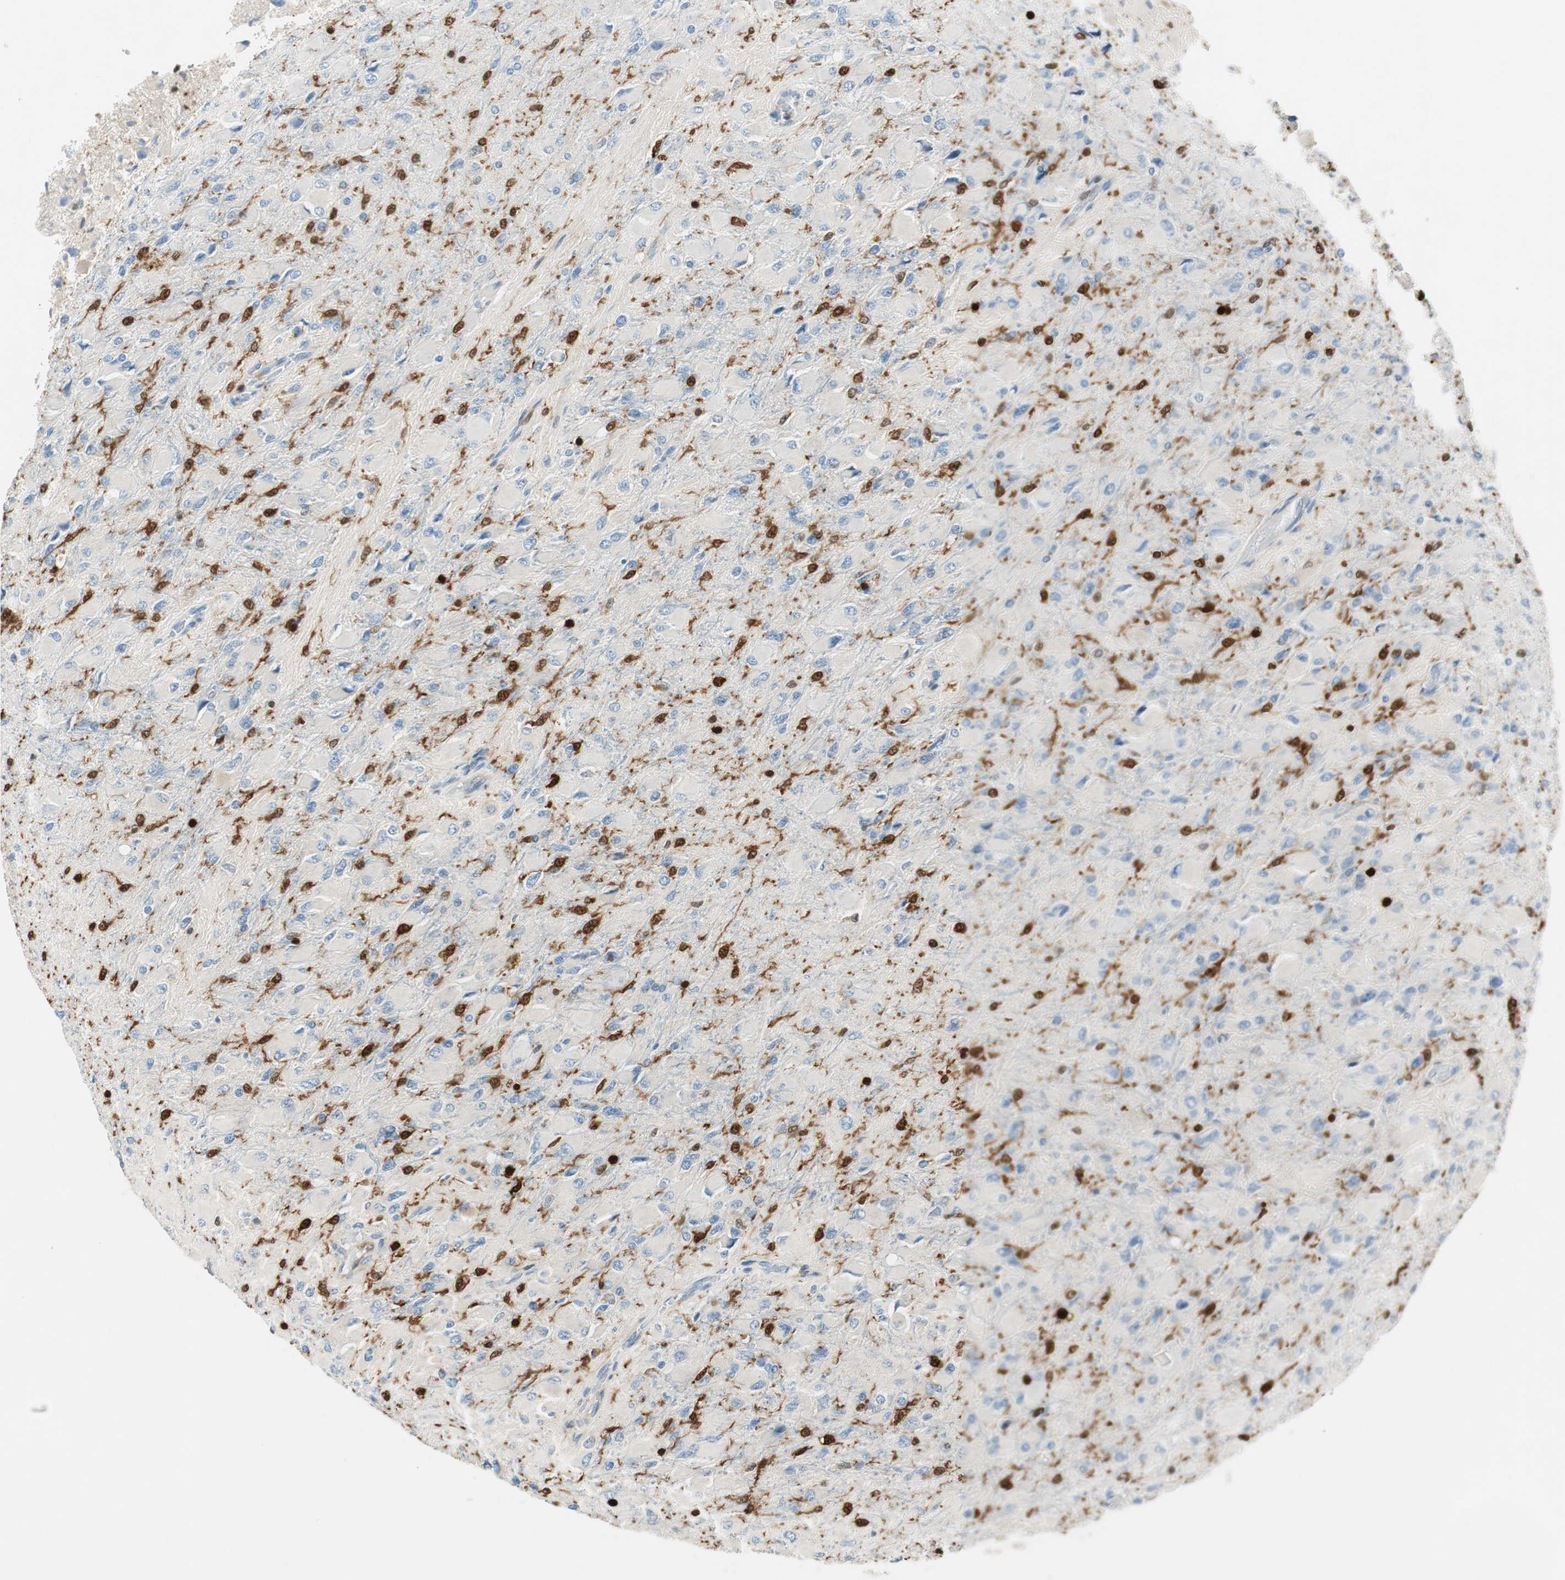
{"staining": {"intensity": "negative", "quantity": "none", "location": "none"}, "tissue": "glioma", "cell_type": "Tumor cells", "image_type": "cancer", "snomed": [{"axis": "morphology", "description": "Glioma, malignant, High grade"}, {"axis": "topography", "description": "Cerebral cortex"}], "caption": "Protein analysis of glioma shows no significant positivity in tumor cells.", "gene": "COTL1", "patient": {"sex": "female", "age": 36}}